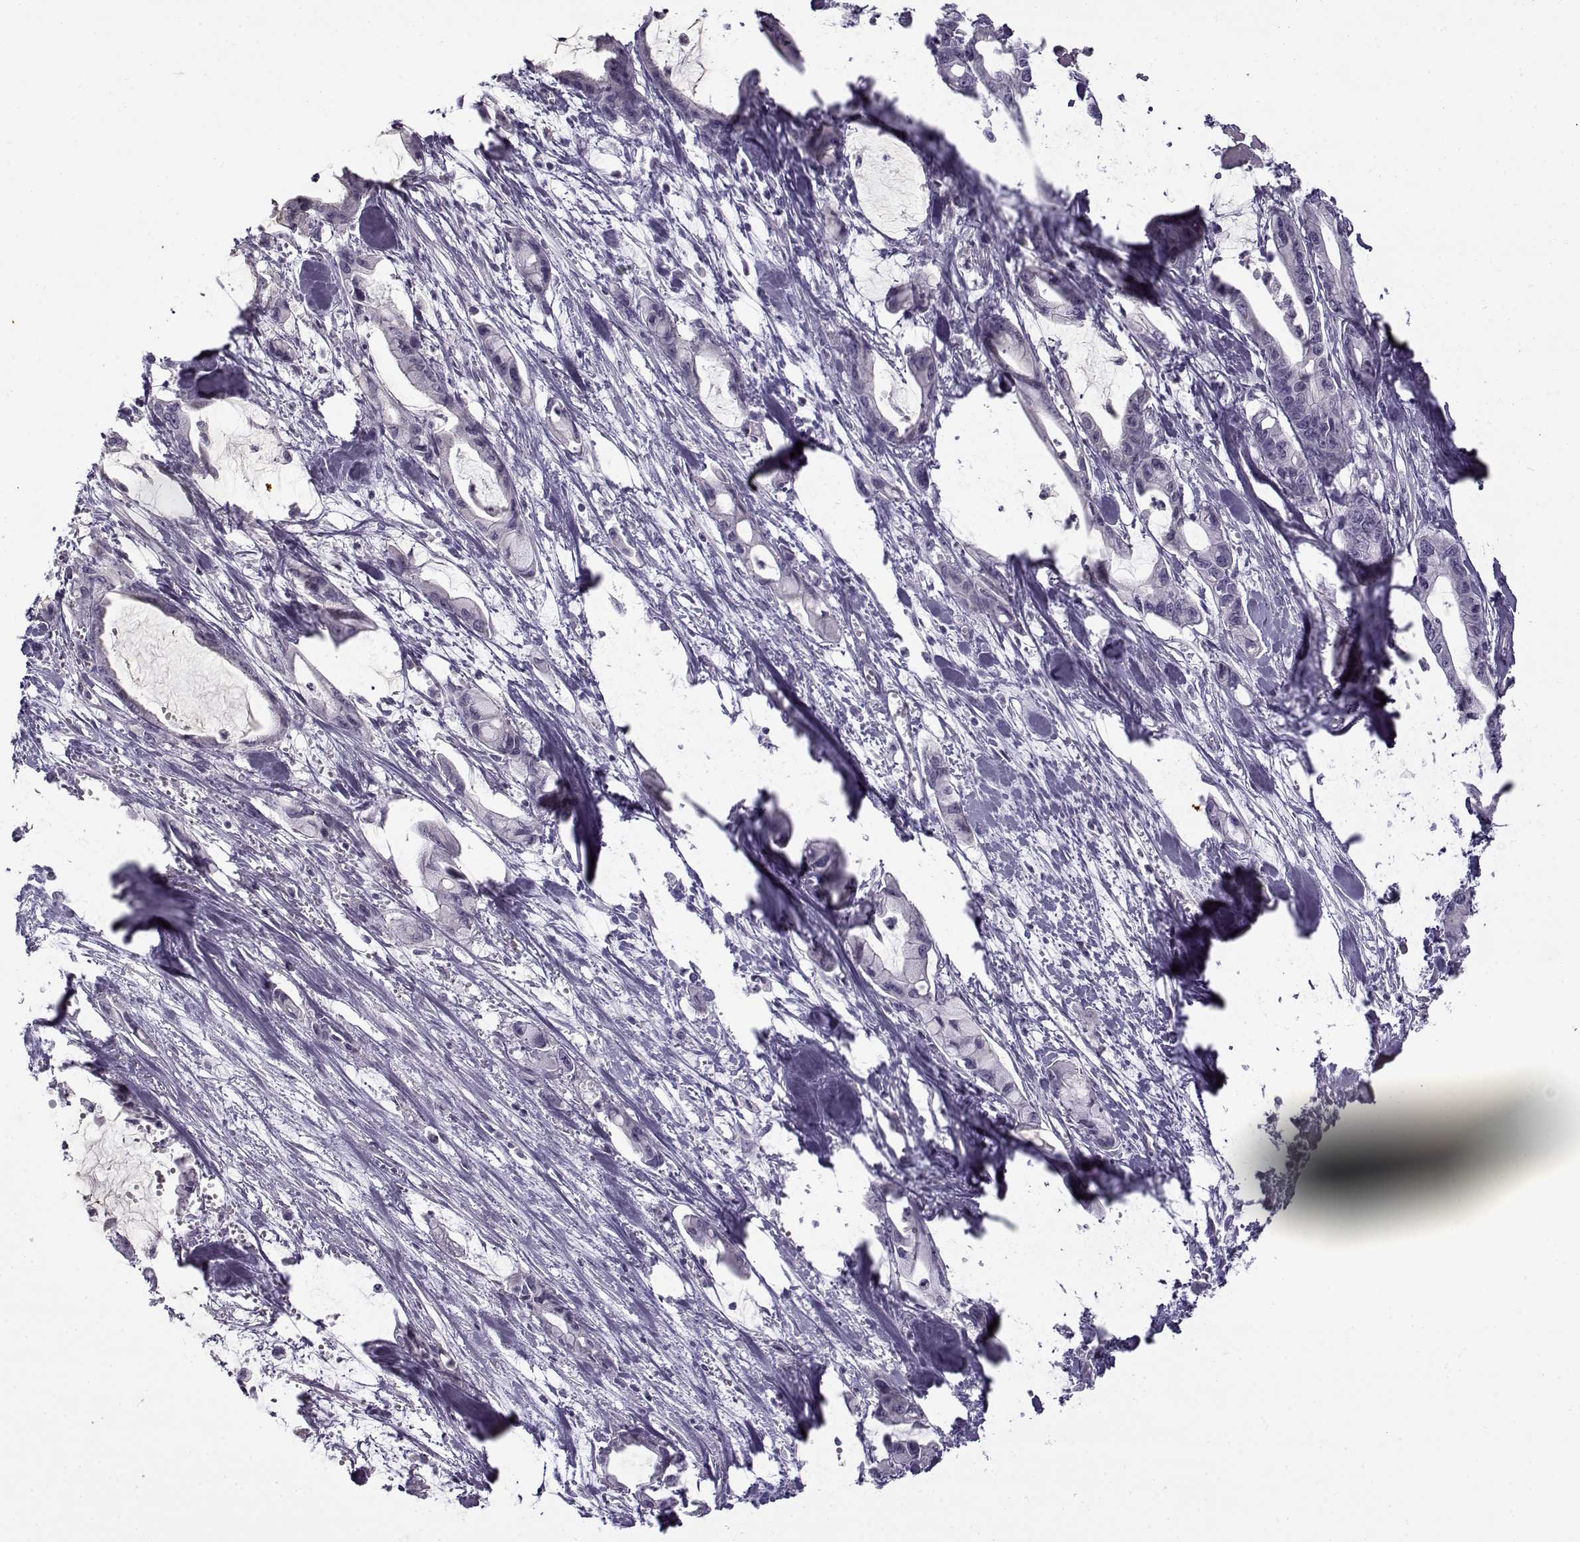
{"staining": {"intensity": "negative", "quantity": "none", "location": "none"}, "tissue": "pancreatic cancer", "cell_type": "Tumor cells", "image_type": "cancer", "snomed": [{"axis": "morphology", "description": "Adenocarcinoma, NOS"}, {"axis": "topography", "description": "Pancreas"}], "caption": "Pancreatic cancer stained for a protein using immunohistochemistry demonstrates no expression tumor cells.", "gene": "TEX55", "patient": {"sex": "male", "age": 48}}